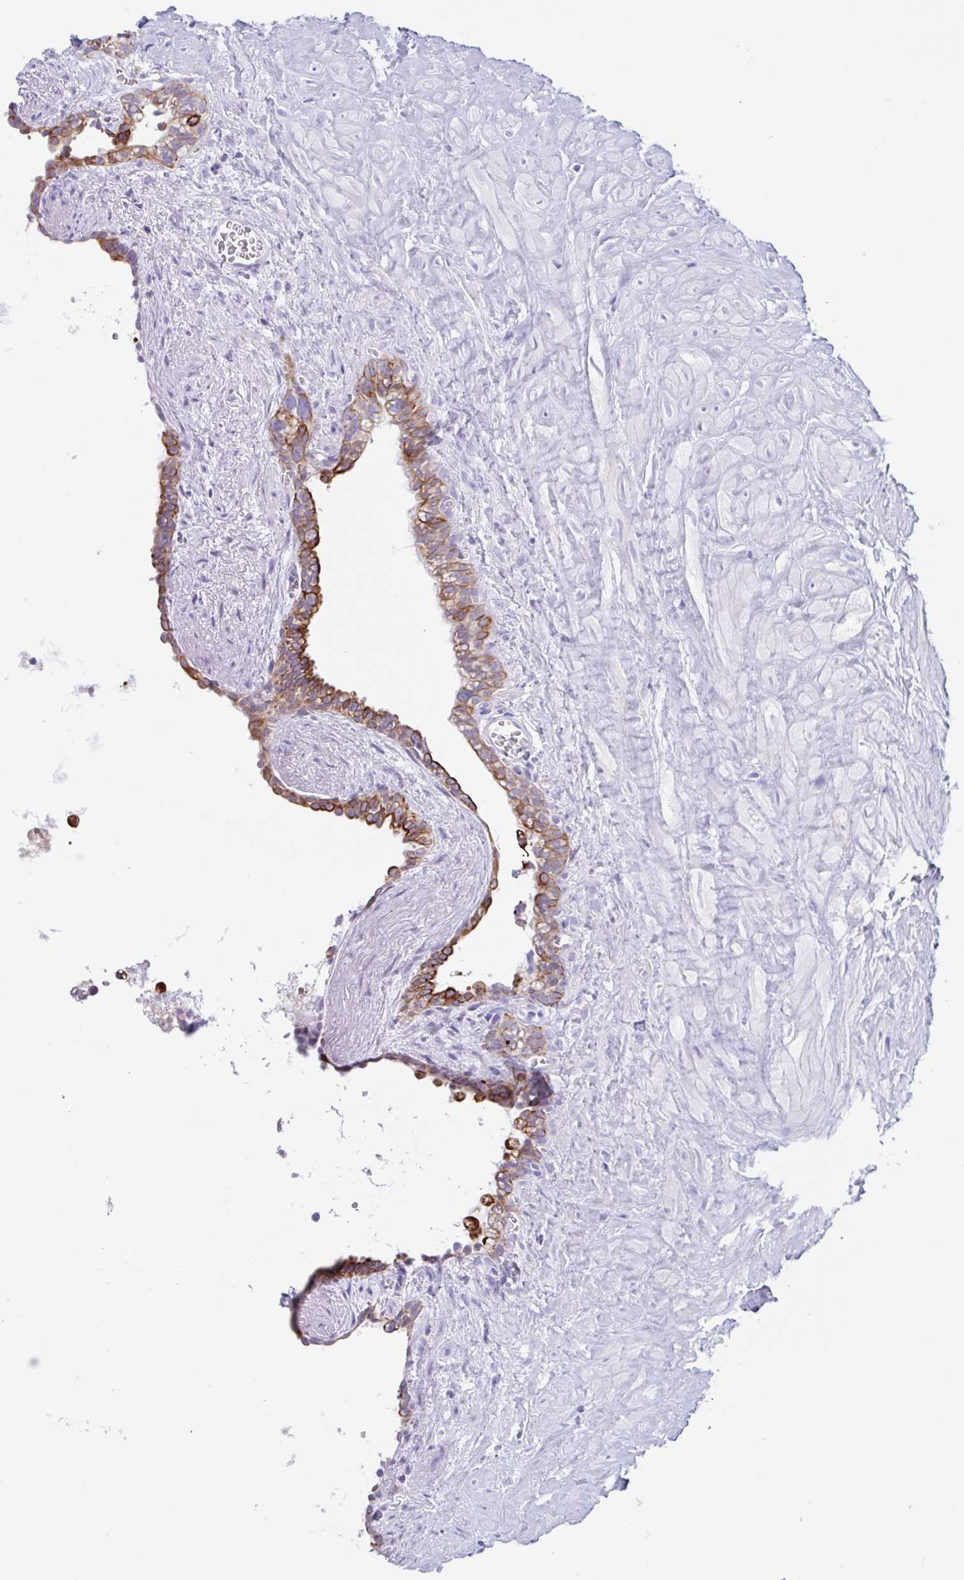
{"staining": {"intensity": "strong", "quantity": "<25%", "location": "cytoplasmic/membranous"}, "tissue": "seminal vesicle", "cell_type": "Glandular cells", "image_type": "normal", "snomed": [{"axis": "morphology", "description": "Normal tissue, NOS"}, {"axis": "topography", "description": "Seminal veicle"}], "caption": "Immunohistochemistry (IHC) of benign seminal vesicle demonstrates medium levels of strong cytoplasmic/membranous staining in about <25% of glandular cells. (brown staining indicates protein expression, while blue staining denotes nuclei).", "gene": "OR6N2", "patient": {"sex": "male", "age": 76}}